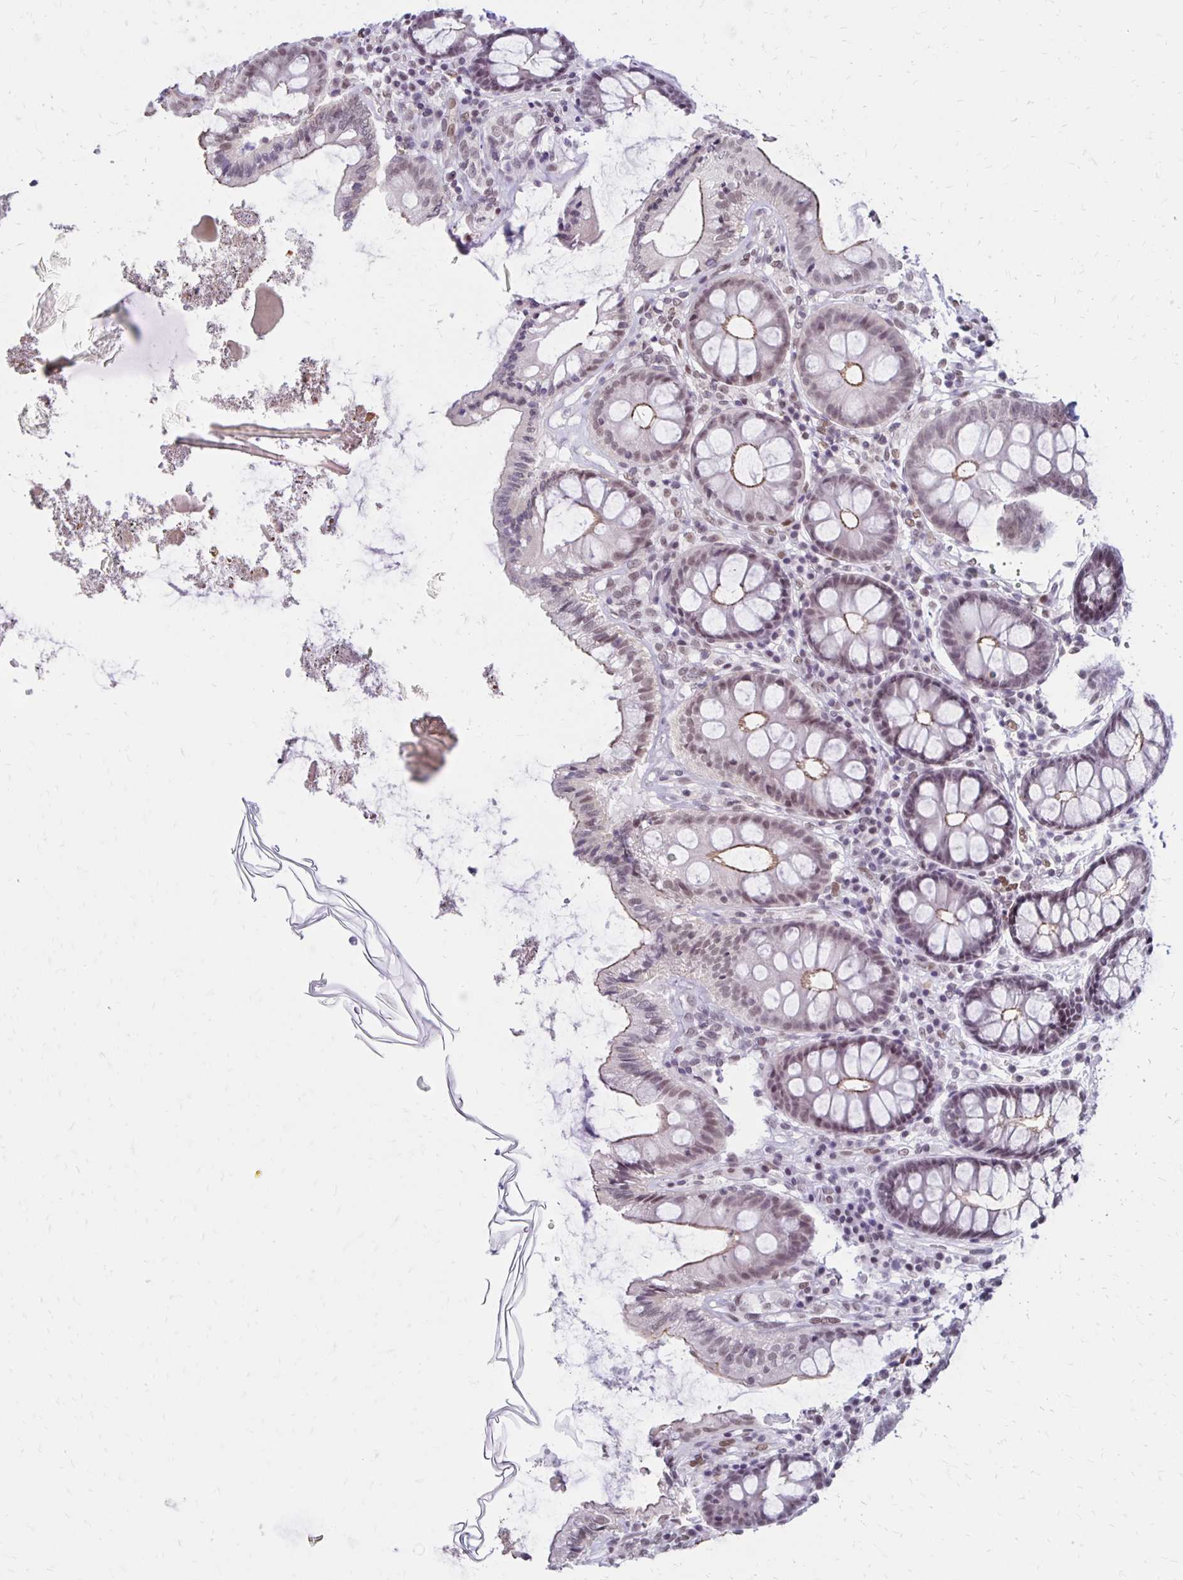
{"staining": {"intensity": "weak", "quantity": ">75%", "location": "cytoplasmic/membranous,nuclear"}, "tissue": "colon", "cell_type": "Endothelial cells", "image_type": "normal", "snomed": [{"axis": "morphology", "description": "Normal tissue, NOS"}, {"axis": "topography", "description": "Colon"}], "caption": "Protein staining shows weak cytoplasmic/membranous,nuclear staining in approximately >75% of endothelial cells in normal colon. Ihc stains the protein of interest in brown and the nuclei are stained blue.", "gene": "DDB2", "patient": {"sex": "male", "age": 84}}